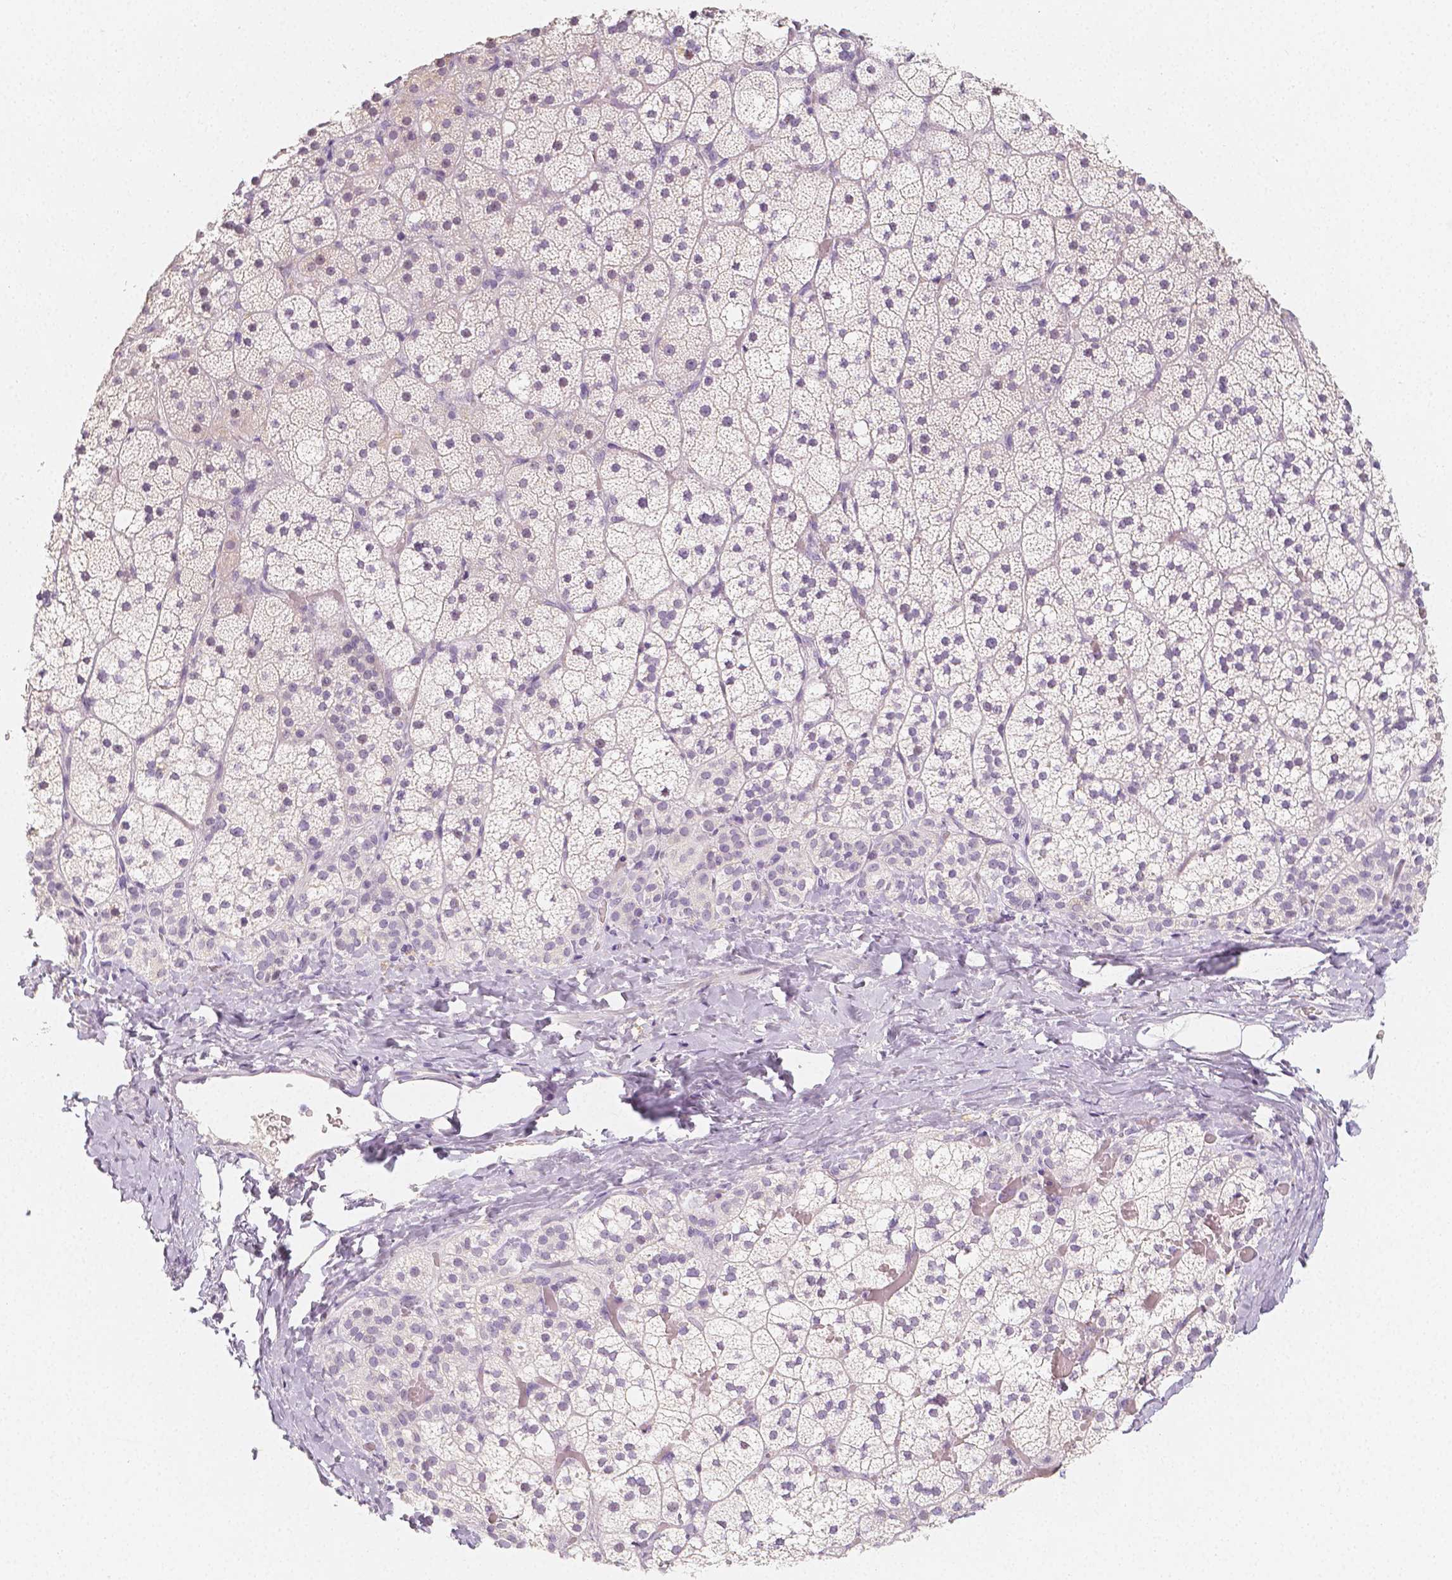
{"staining": {"intensity": "weak", "quantity": "<25%", "location": "cytoplasmic/membranous"}, "tissue": "adrenal gland", "cell_type": "Glandular cells", "image_type": "normal", "snomed": [{"axis": "morphology", "description": "Normal tissue, NOS"}, {"axis": "topography", "description": "Adrenal gland"}], "caption": "Glandular cells are negative for brown protein staining in benign adrenal gland. (Brightfield microscopy of DAB (3,3'-diaminobenzidine) immunohistochemistry at high magnification).", "gene": "HNF1B", "patient": {"sex": "male", "age": 53}}